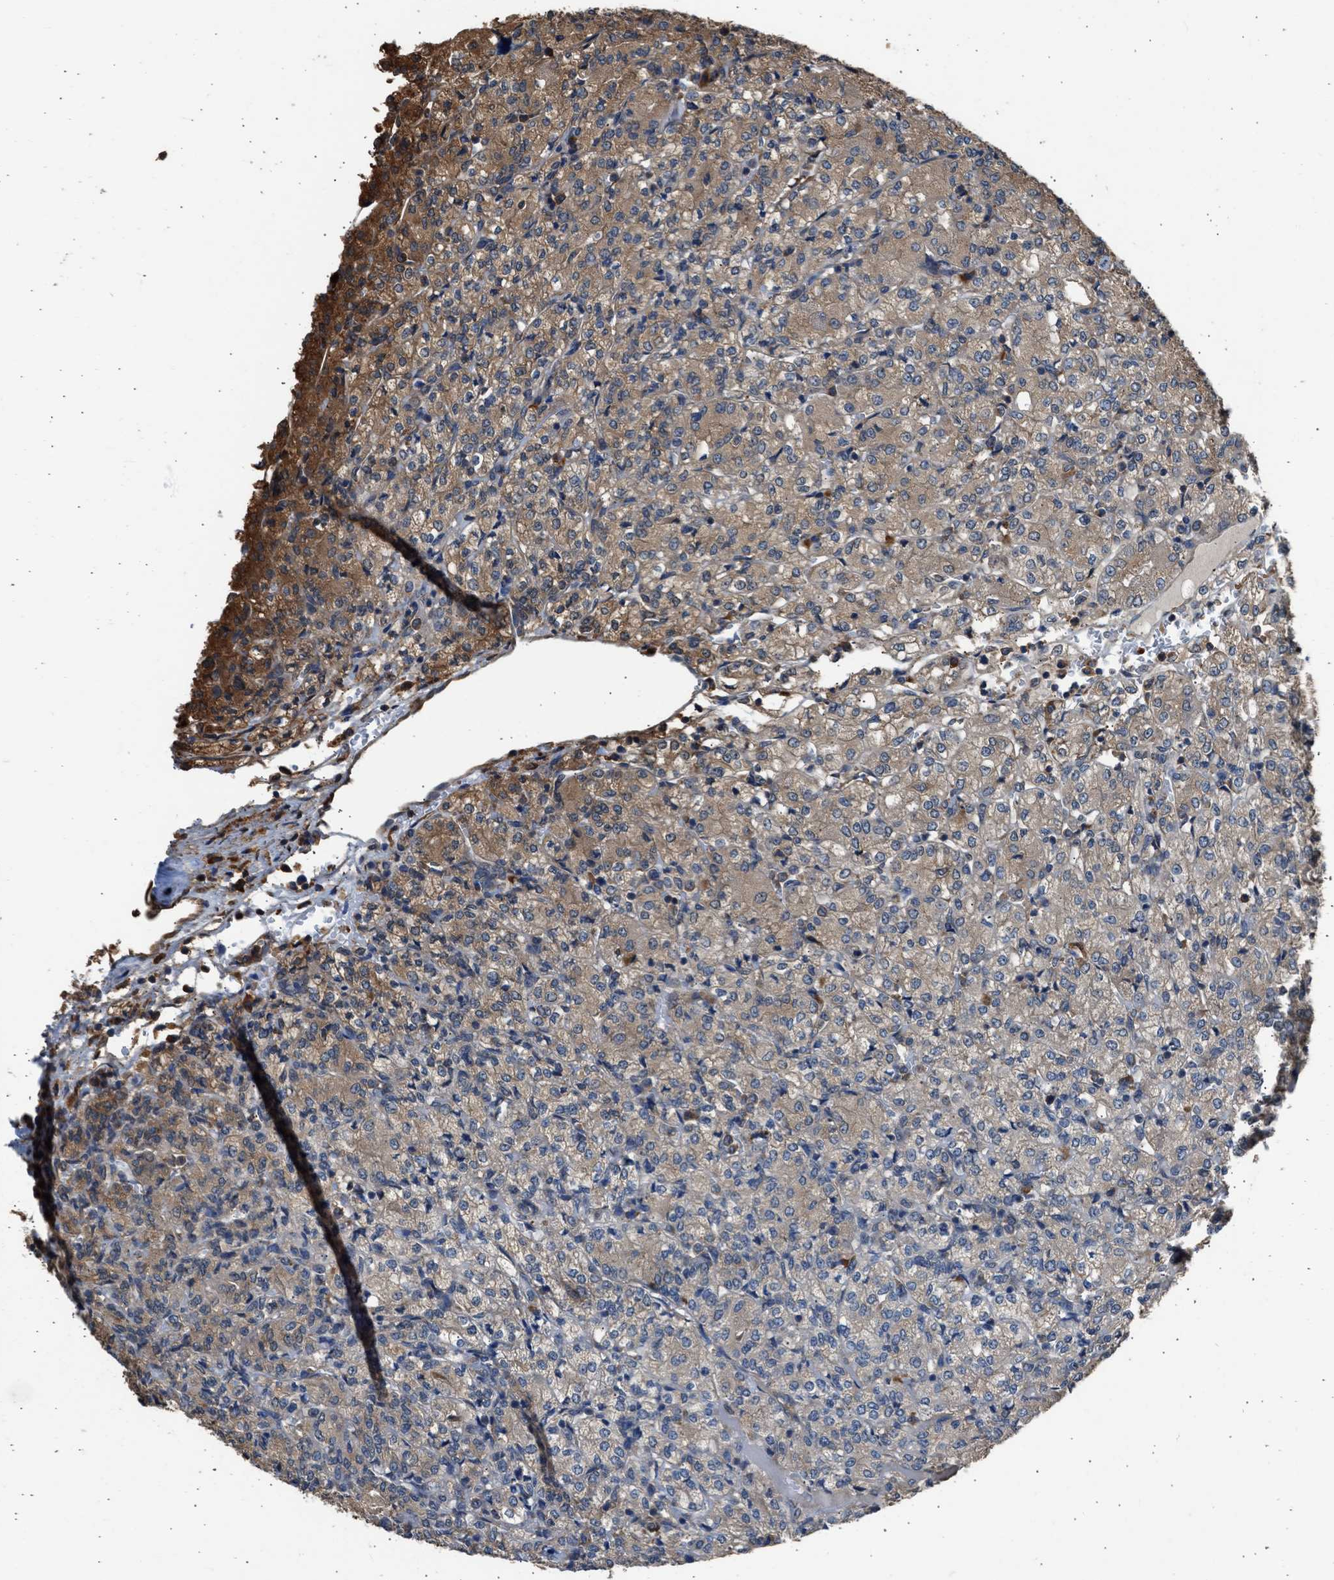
{"staining": {"intensity": "weak", "quantity": "25%-75%", "location": "cytoplasmic/membranous"}, "tissue": "renal cancer", "cell_type": "Tumor cells", "image_type": "cancer", "snomed": [{"axis": "morphology", "description": "Adenocarcinoma, NOS"}, {"axis": "topography", "description": "Kidney"}], "caption": "A brown stain highlights weak cytoplasmic/membranous expression of a protein in human renal adenocarcinoma tumor cells.", "gene": "SLC36A4", "patient": {"sex": "male", "age": 77}}